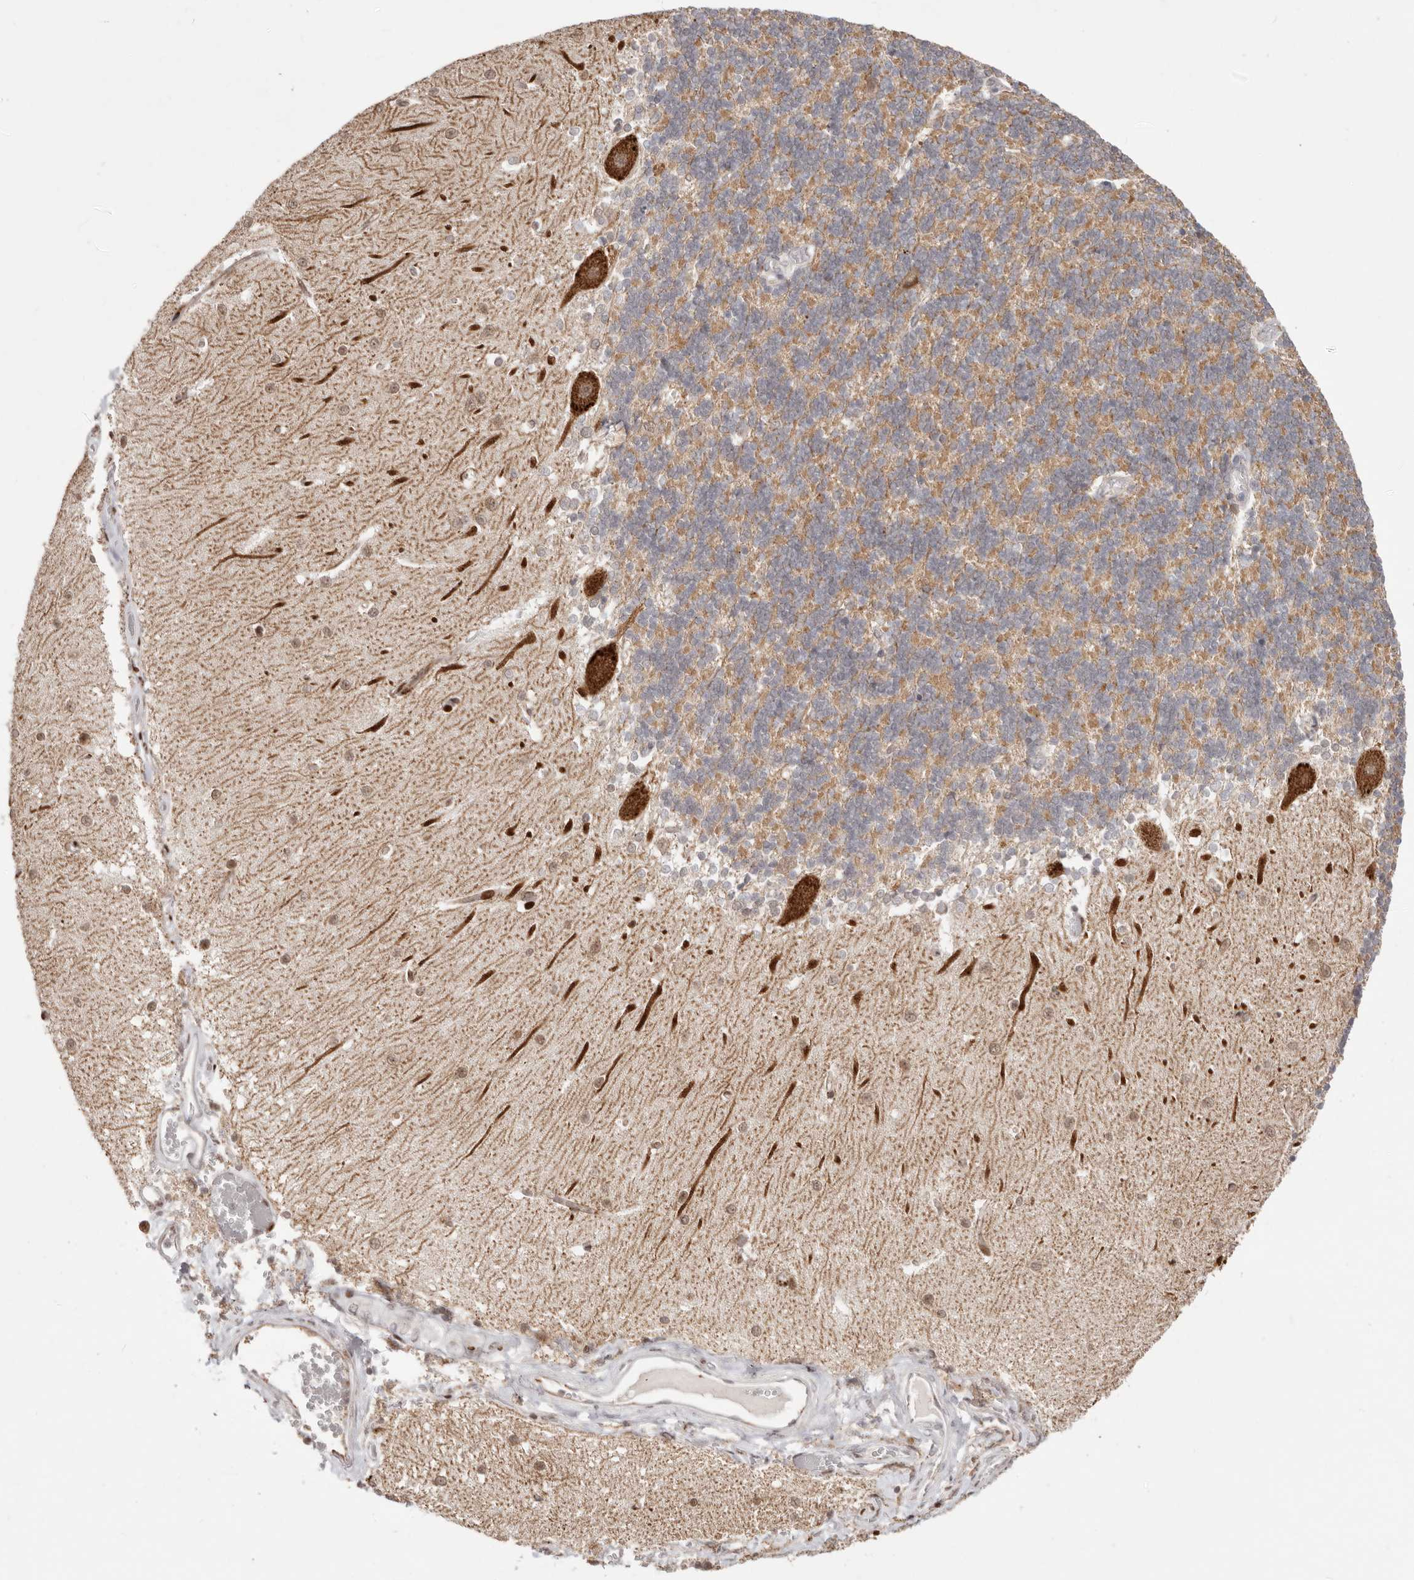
{"staining": {"intensity": "moderate", "quantity": "25%-75%", "location": "cytoplasmic/membranous"}, "tissue": "cerebellum", "cell_type": "Cells in granular layer", "image_type": "normal", "snomed": [{"axis": "morphology", "description": "Normal tissue, NOS"}, {"axis": "topography", "description": "Cerebellum"}], "caption": "Cerebellum stained for a protein shows moderate cytoplasmic/membranous positivity in cells in granular layer. The protein of interest is shown in brown color, while the nuclei are stained blue.", "gene": "SZT2", "patient": {"sex": "male", "age": 37}}